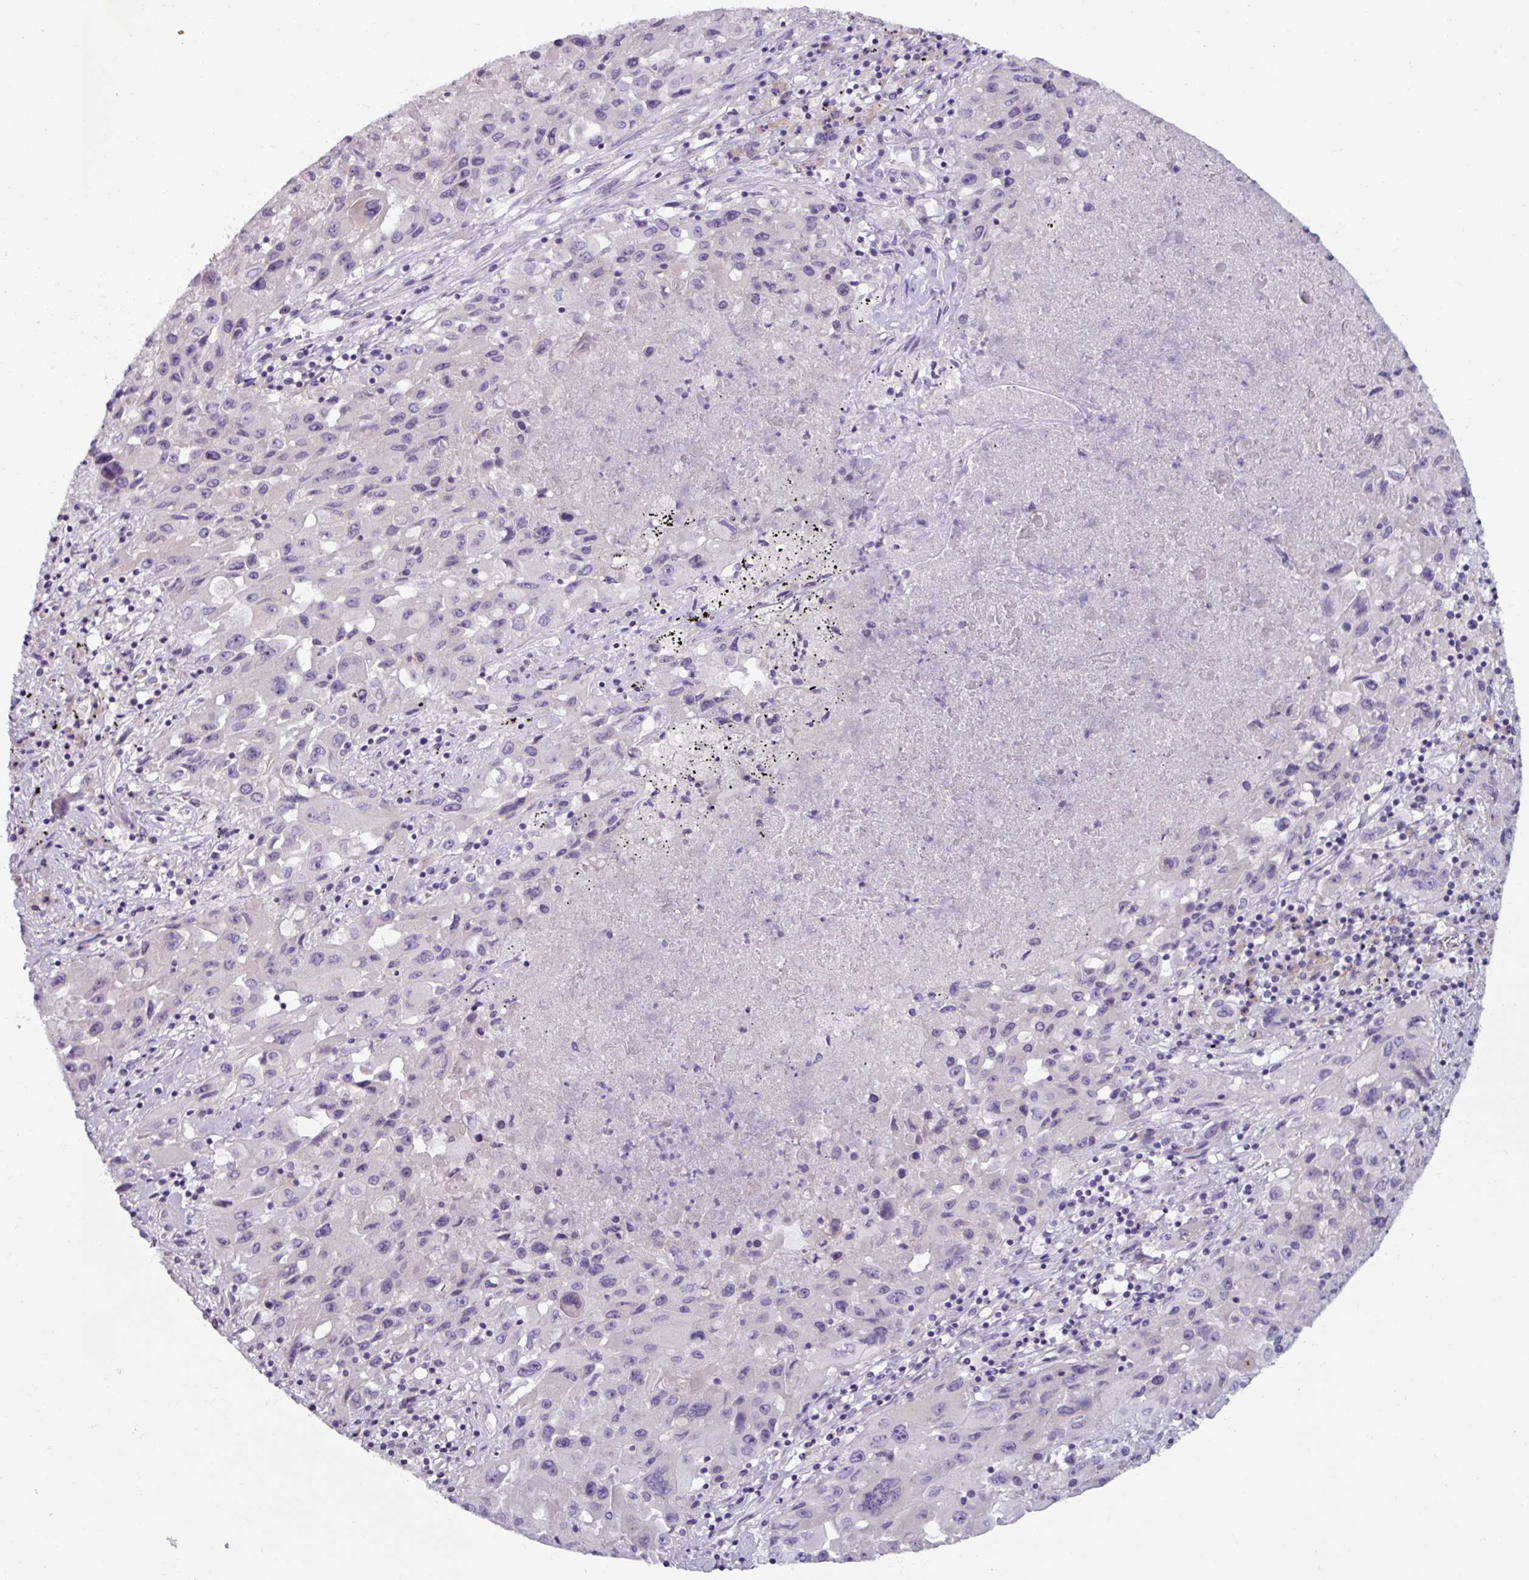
{"staining": {"intensity": "negative", "quantity": "none", "location": "none"}, "tissue": "lung cancer", "cell_type": "Tumor cells", "image_type": "cancer", "snomed": [{"axis": "morphology", "description": "Squamous cell carcinoma, NOS"}, {"axis": "topography", "description": "Lung"}], "caption": "DAB (3,3'-diaminobenzidine) immunohistochemical staining of human squamous cell carcinoma (lung) displays no significant staining in tumor cells.", "gene": "SMIM11", "patient": {"sex": "male", "age": 63}}